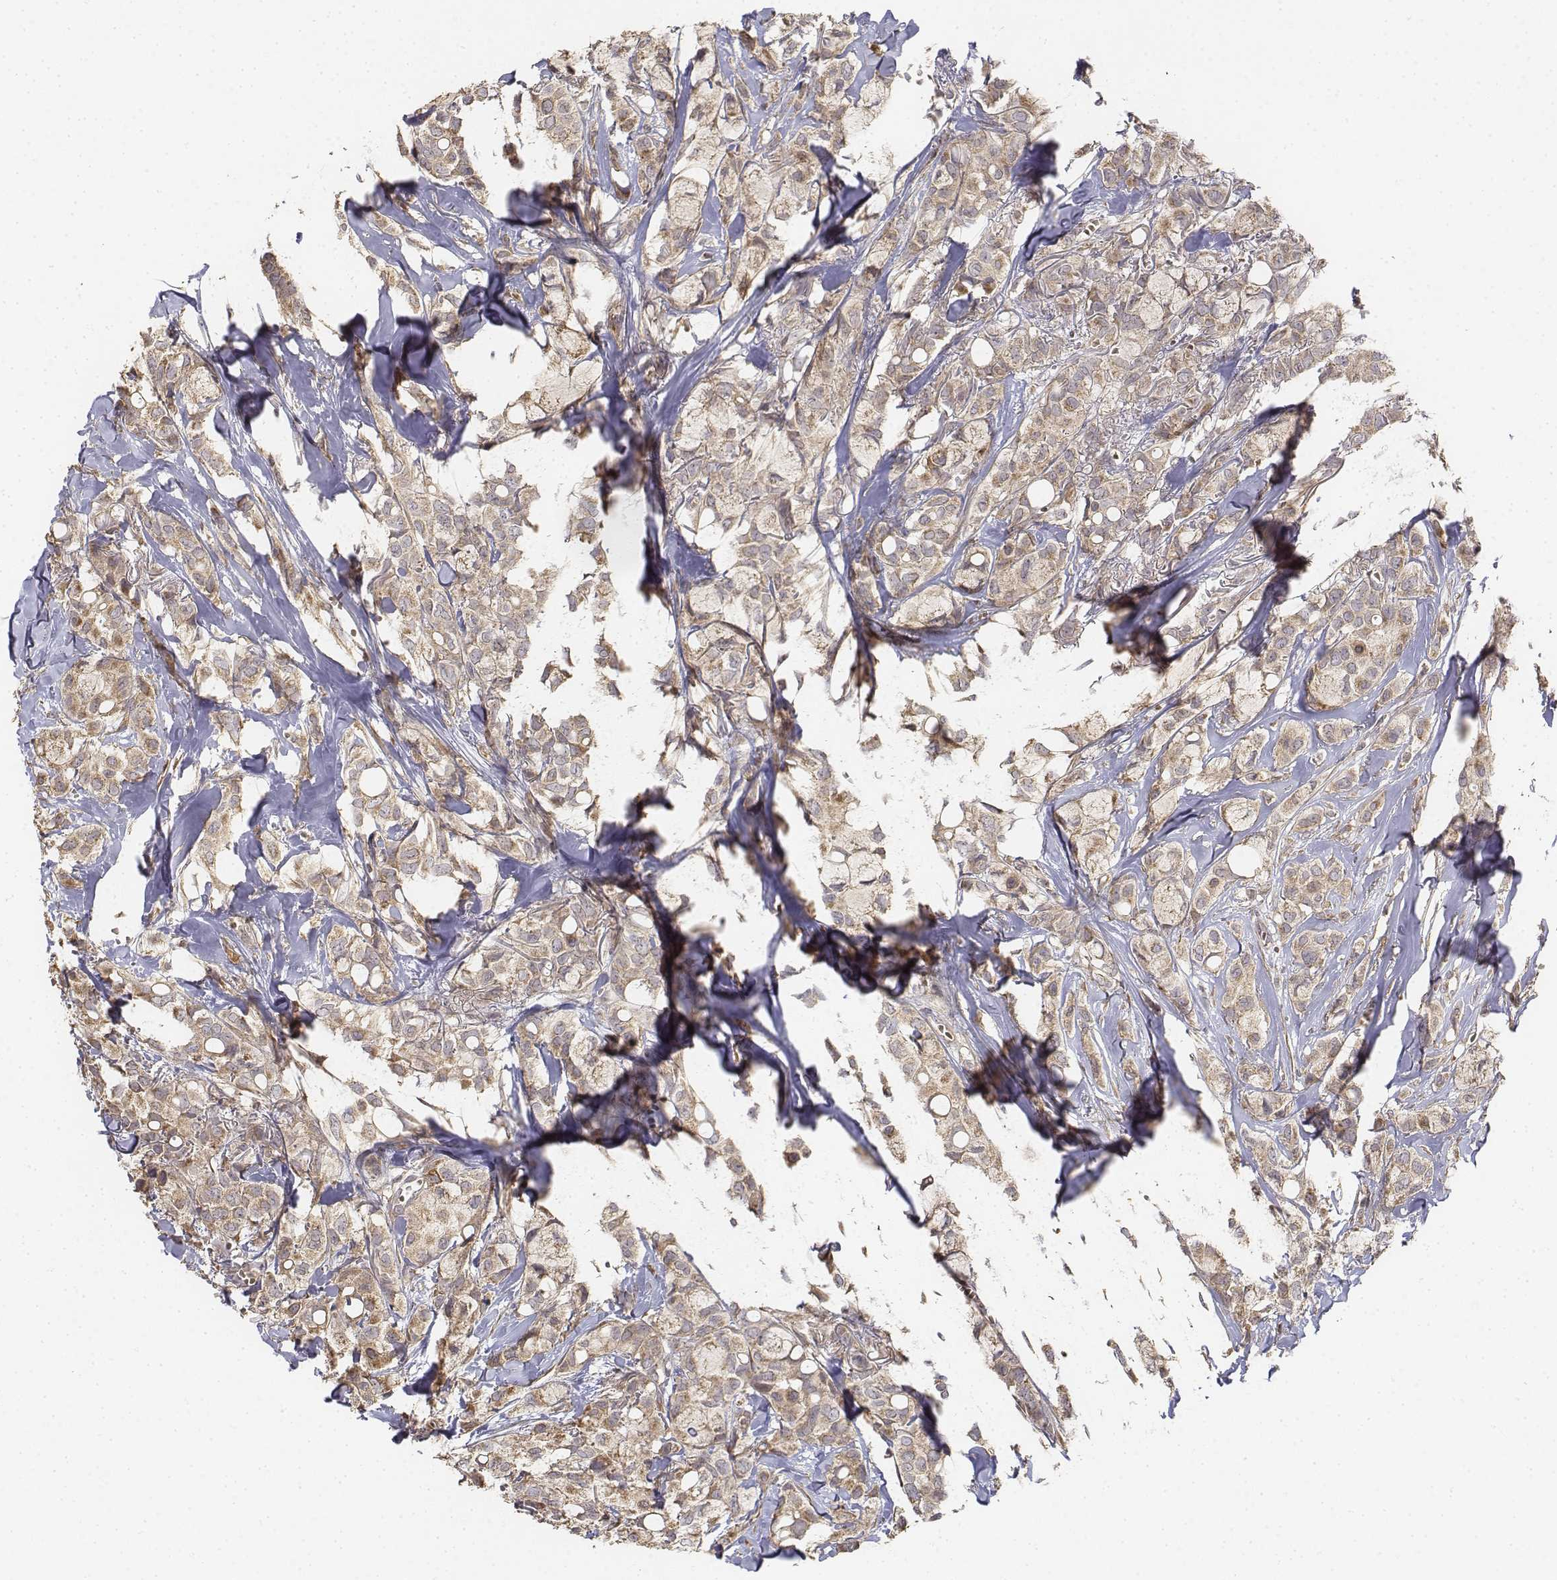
{"staining": {"intensity": "weak", "quantity": ">75%", "location": "cytoplasmic/membranous"}, "tissue": "breast cancer", "cell_type": "Tumor cells", "image_type": "cancer", "snomed": [{"axis": "morphology", "description": "Duct carcinoma"}, {"axis": "topography", "description": "Breast"}], "caption": "Approximately >75% of tumor cells in human breast infiltrating ductal carcinoma exhibit weak cytoplasmic/membranous protein staining as visualized by brown immunohistochemical staining.", "gene": "FBXO21", "patient": {"sex": "female", "age": 85}}